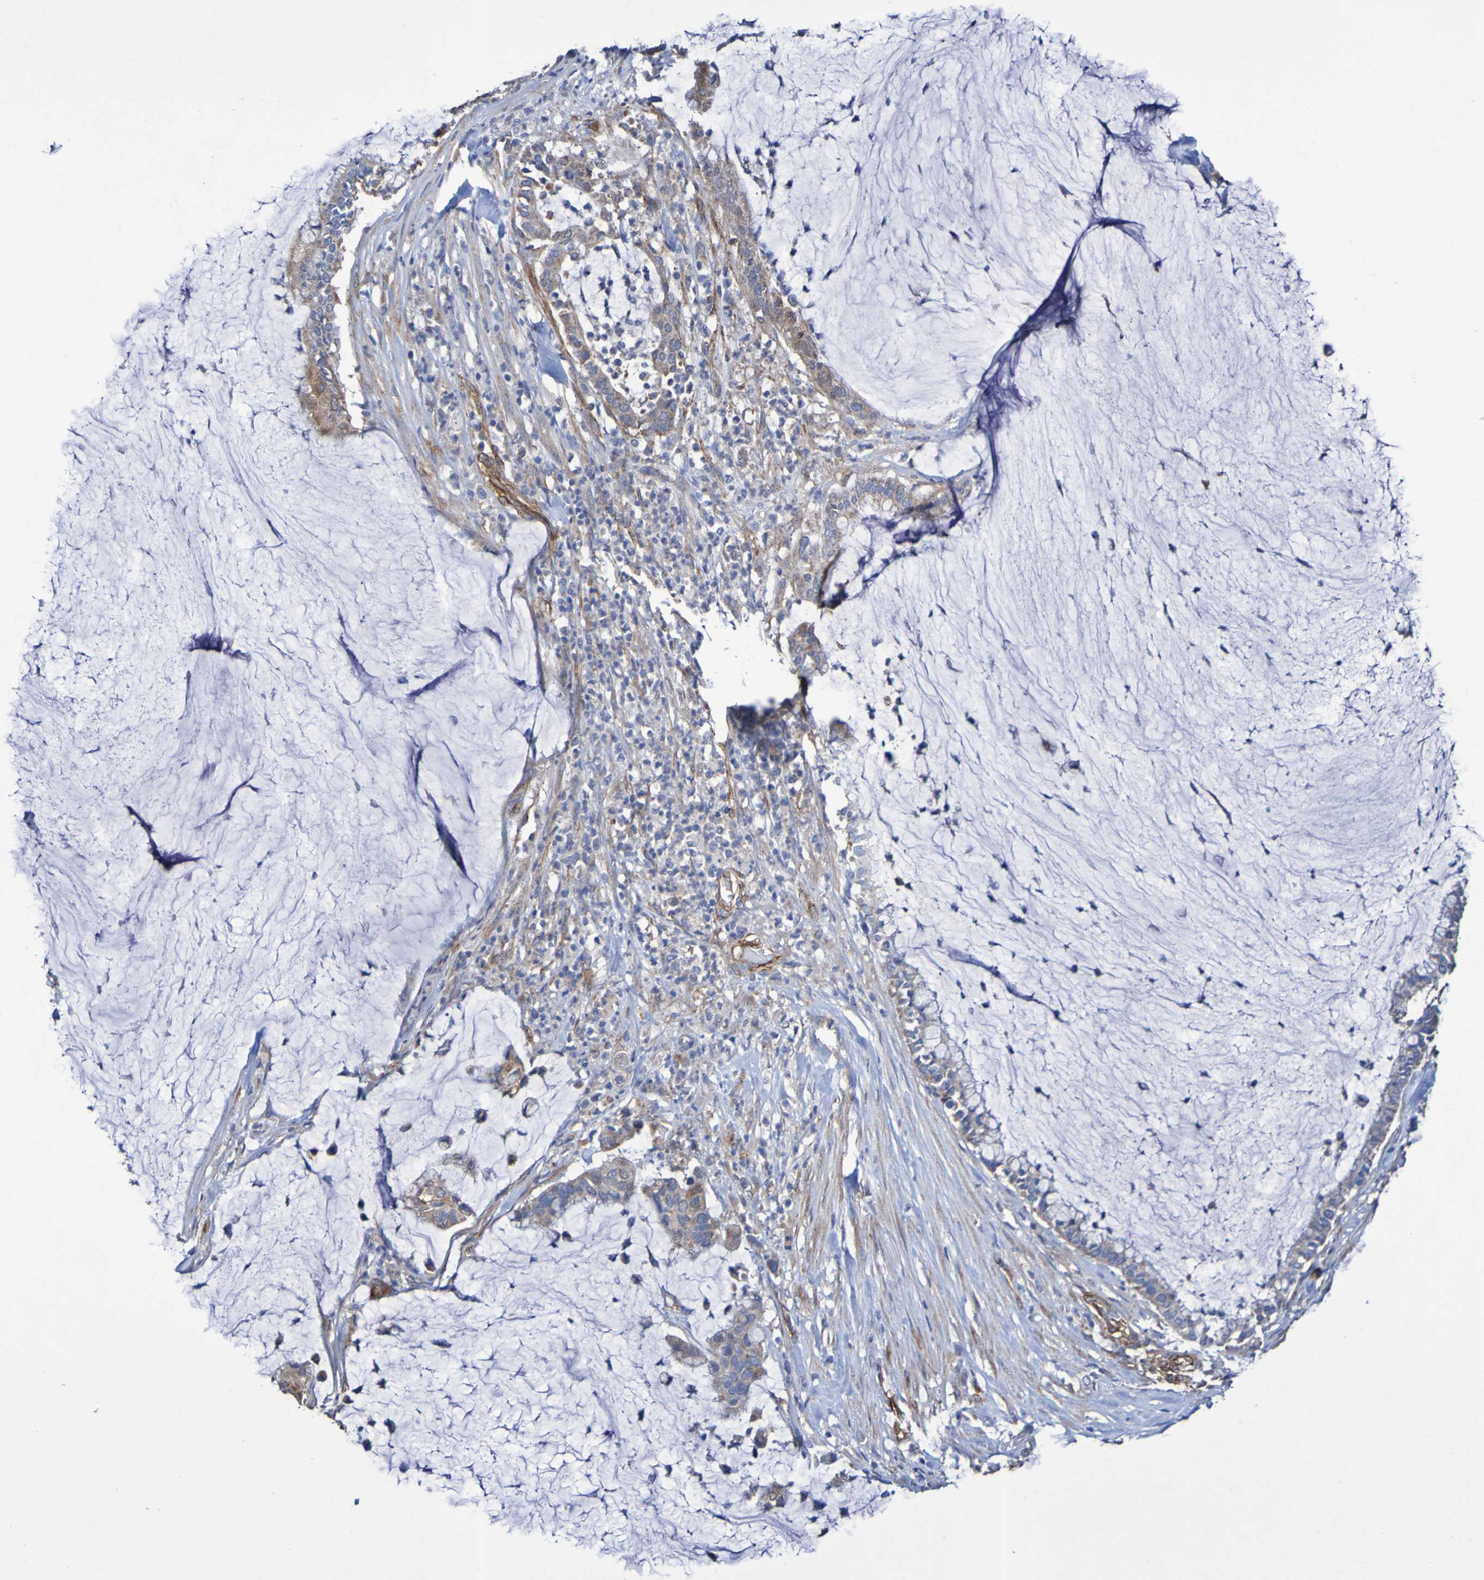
{"staining": {"intensity": "moderate", "quantity": "25%-75%", "location": "cytoplasmic/membranous"}, "tissue": "pancreatic cancer", "cell_type": "Tumor cells", "image_type": "cancer", "snomed": [{"axis": "morphology", "description": "Adenocarcinoma, NOS"}, {"axis": "topography", "description": "Pancreas"}], "caption": "Protein expression analysis of pancreatic cancer displays moderate cytoplasmic/membranous staining in about 25%-75% of tumor cells. Nuclei are stained in blue.", "gene": "ELMOD3", "patient": {"sex": "male", "age": 41}}